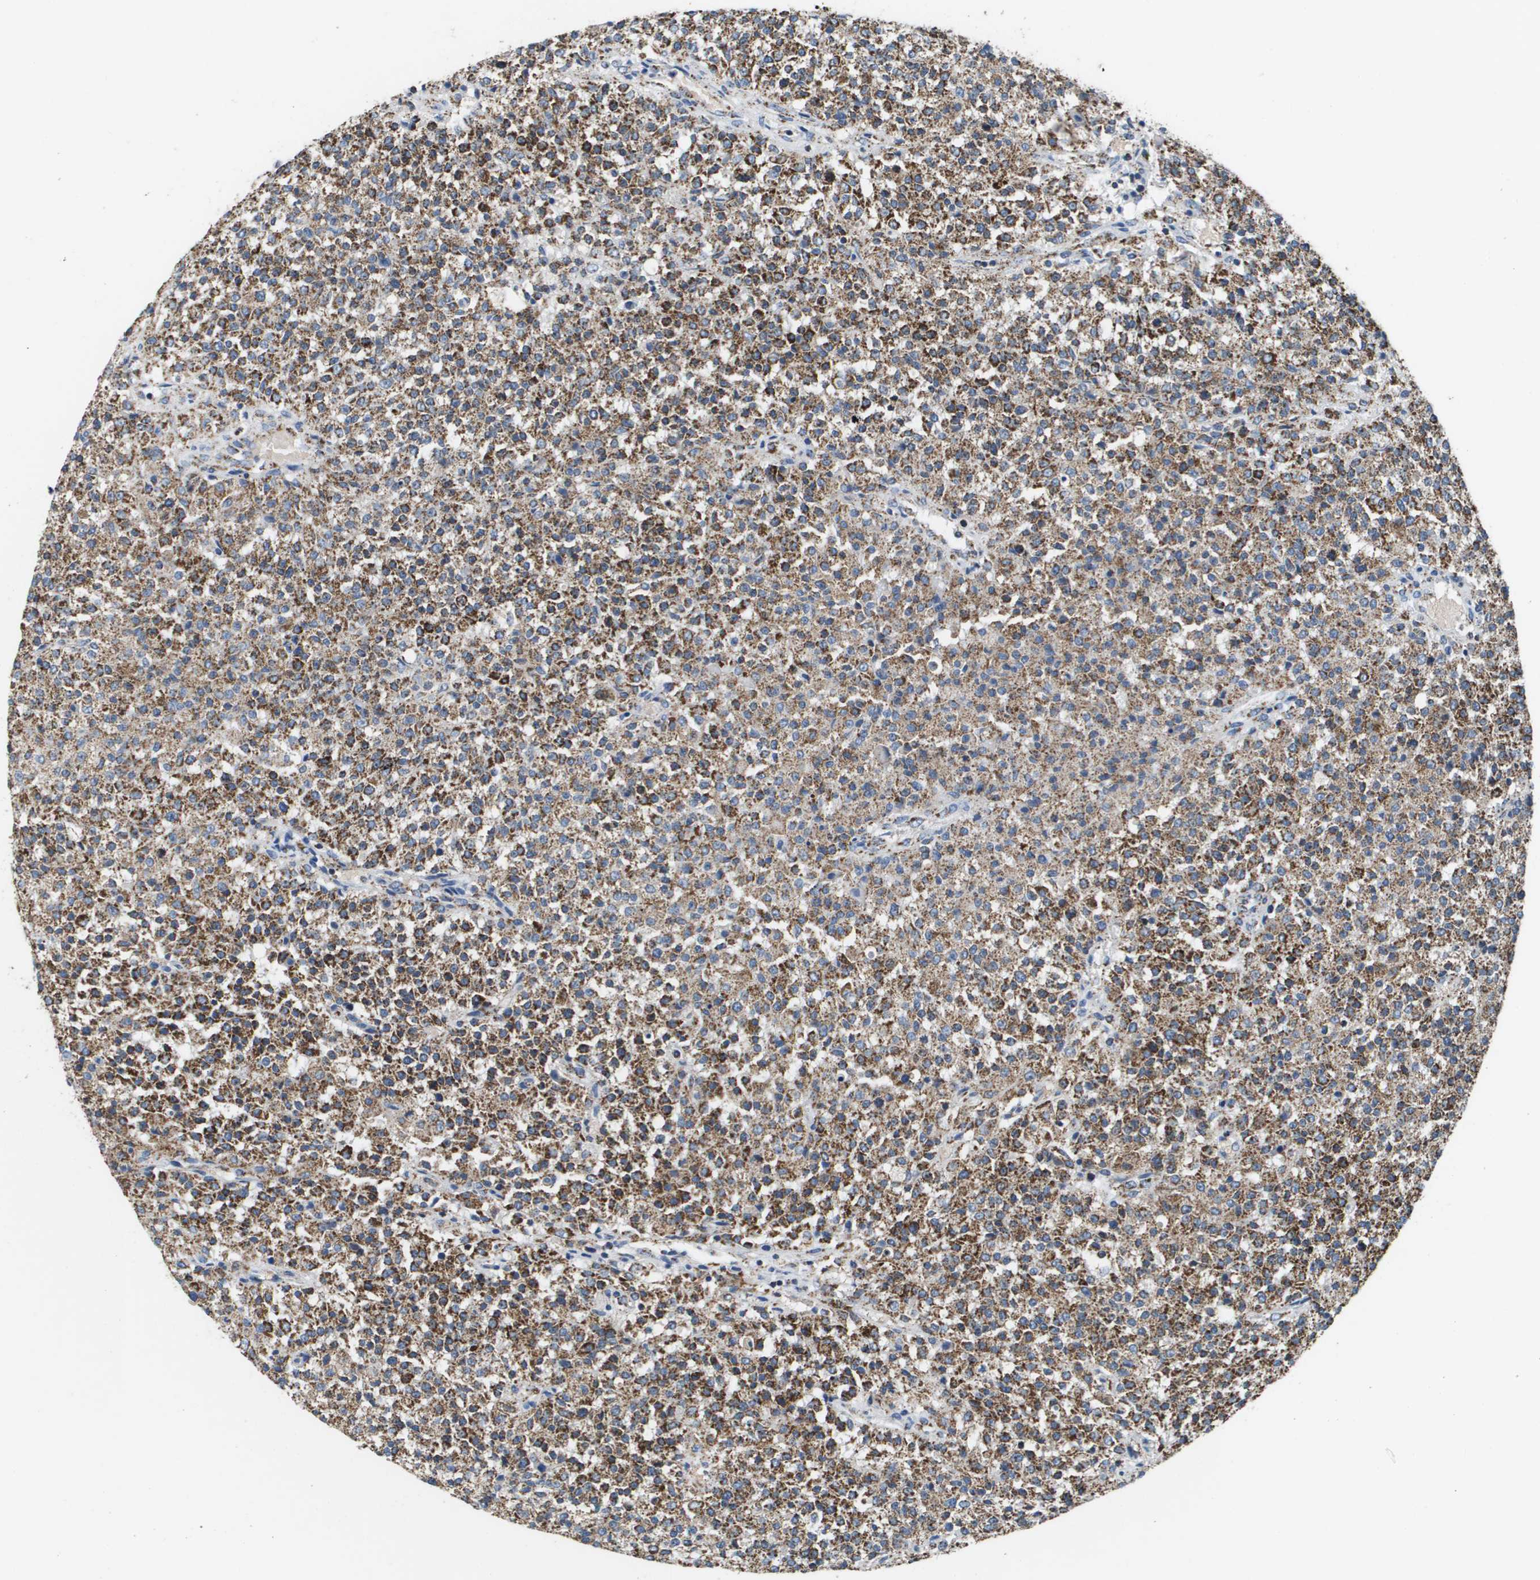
{"staining": {"intensity": "strong", "quantity": ">75%", "location": "cytoplasmic/membranous"}, "tissue": "testis cancer", "cell_type": "Tumor cells", "image_type": "cancer", "snomed": [{"axis": "morphology", "description": "Seminoma, NOS"}, {"axis": "topography", "description": "Testis"}], "caption": "A photomicrograph of human testis cancer (seminoma) stained for a protein reveals strong cytoplasmic/membranous brown staining in tumor cells.", "gene": "ATP5F1B", "patient": {"sex": "male", "age": 59}}